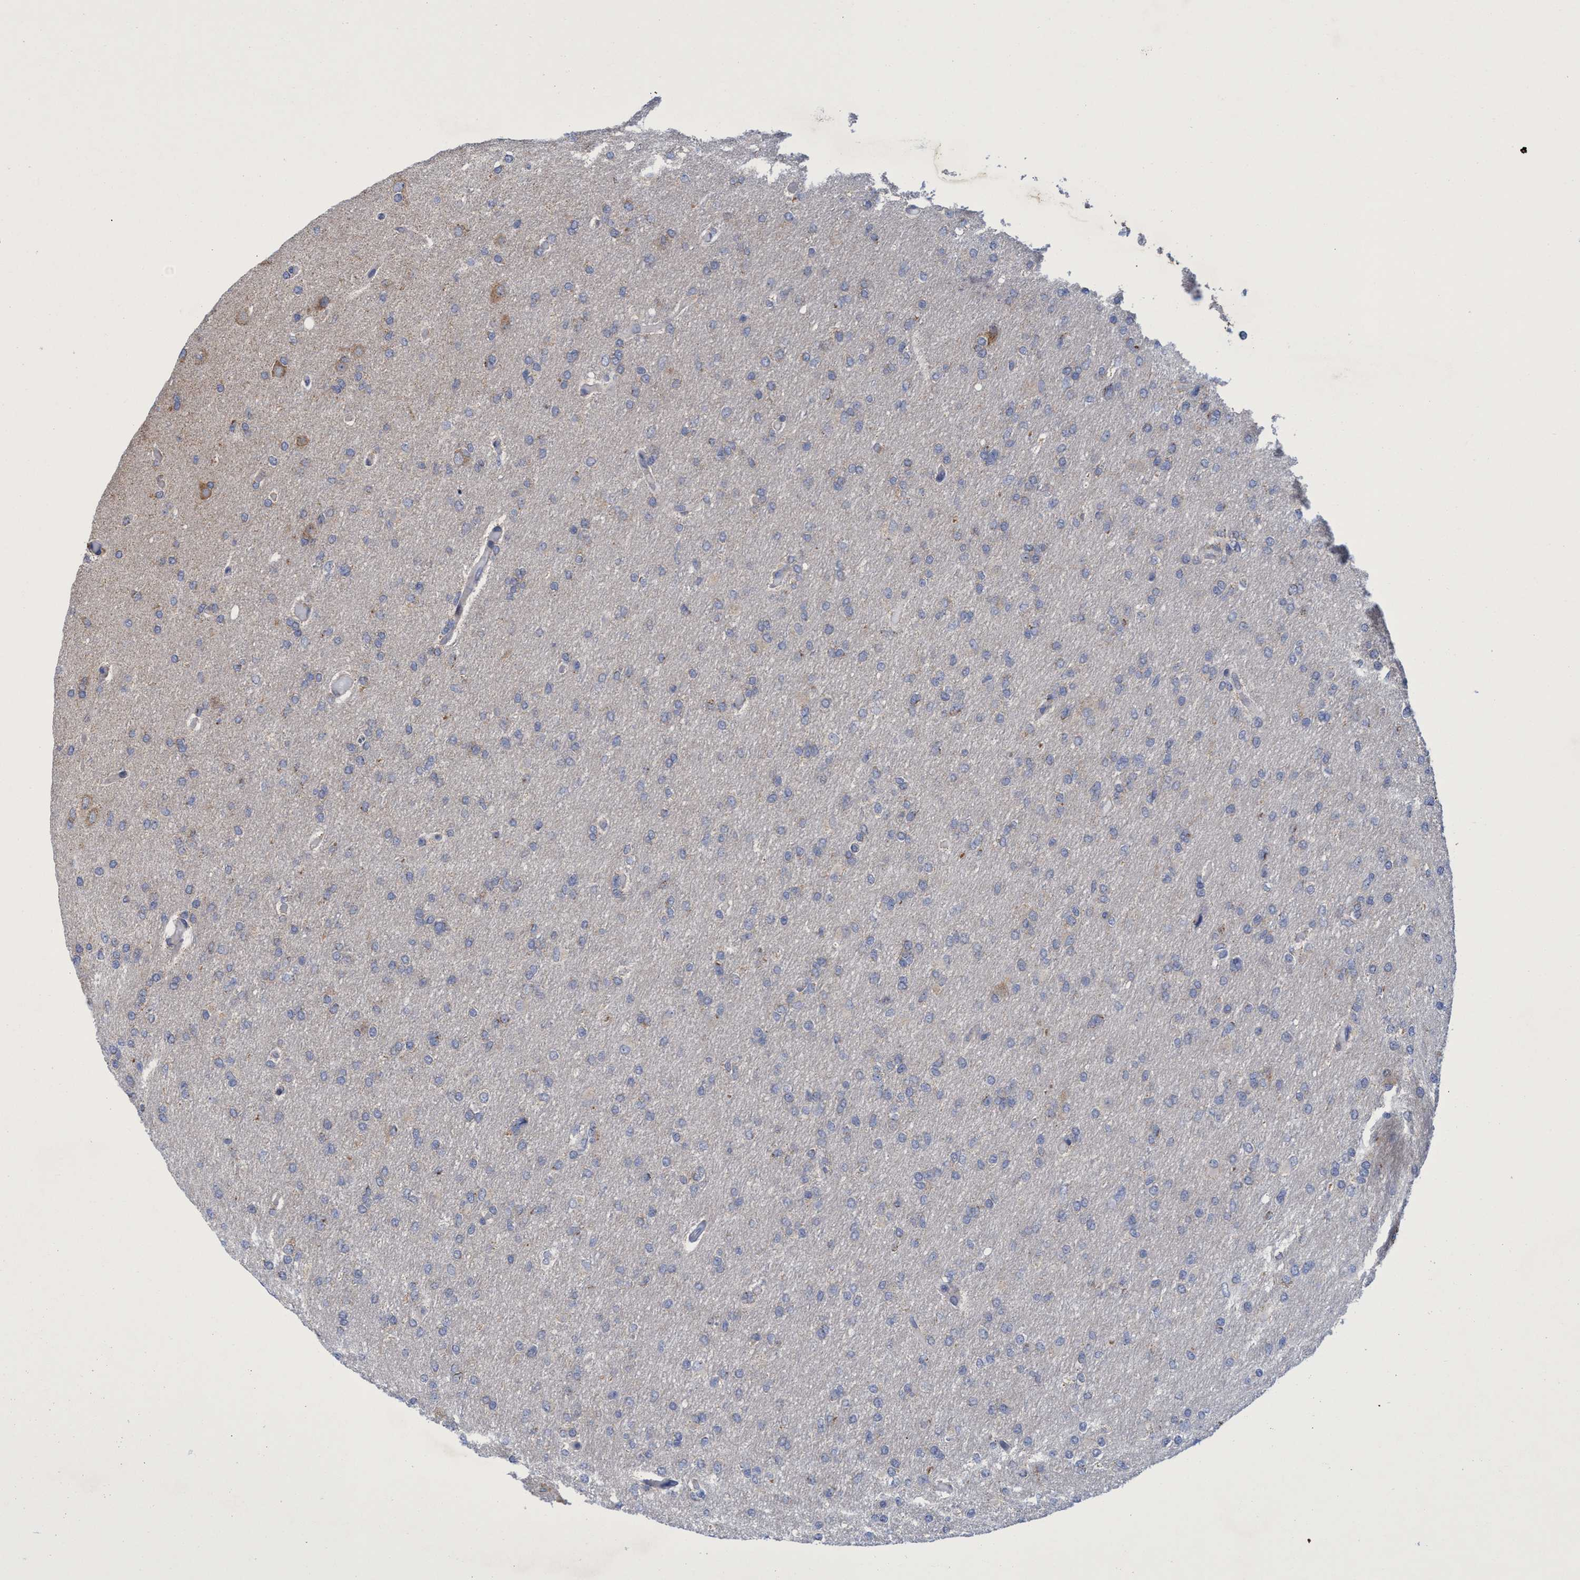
{"staining": {"intensity": "negative", "quantity": "none", "location": "none"}, "tissue": "glioma", "cell_type": "Tumor cells", "image_type": "cancer", "snomed": [{"axis": "morphology", "description": "Glioma, malignant, High grade"}, {"axis": "topography", "description": "Cerebral cortex"}], "caption": "There is no significant expression in tumor cells of glioma.", "gene": "NAT16", "patient": {"sex": "female", "age": 36}}